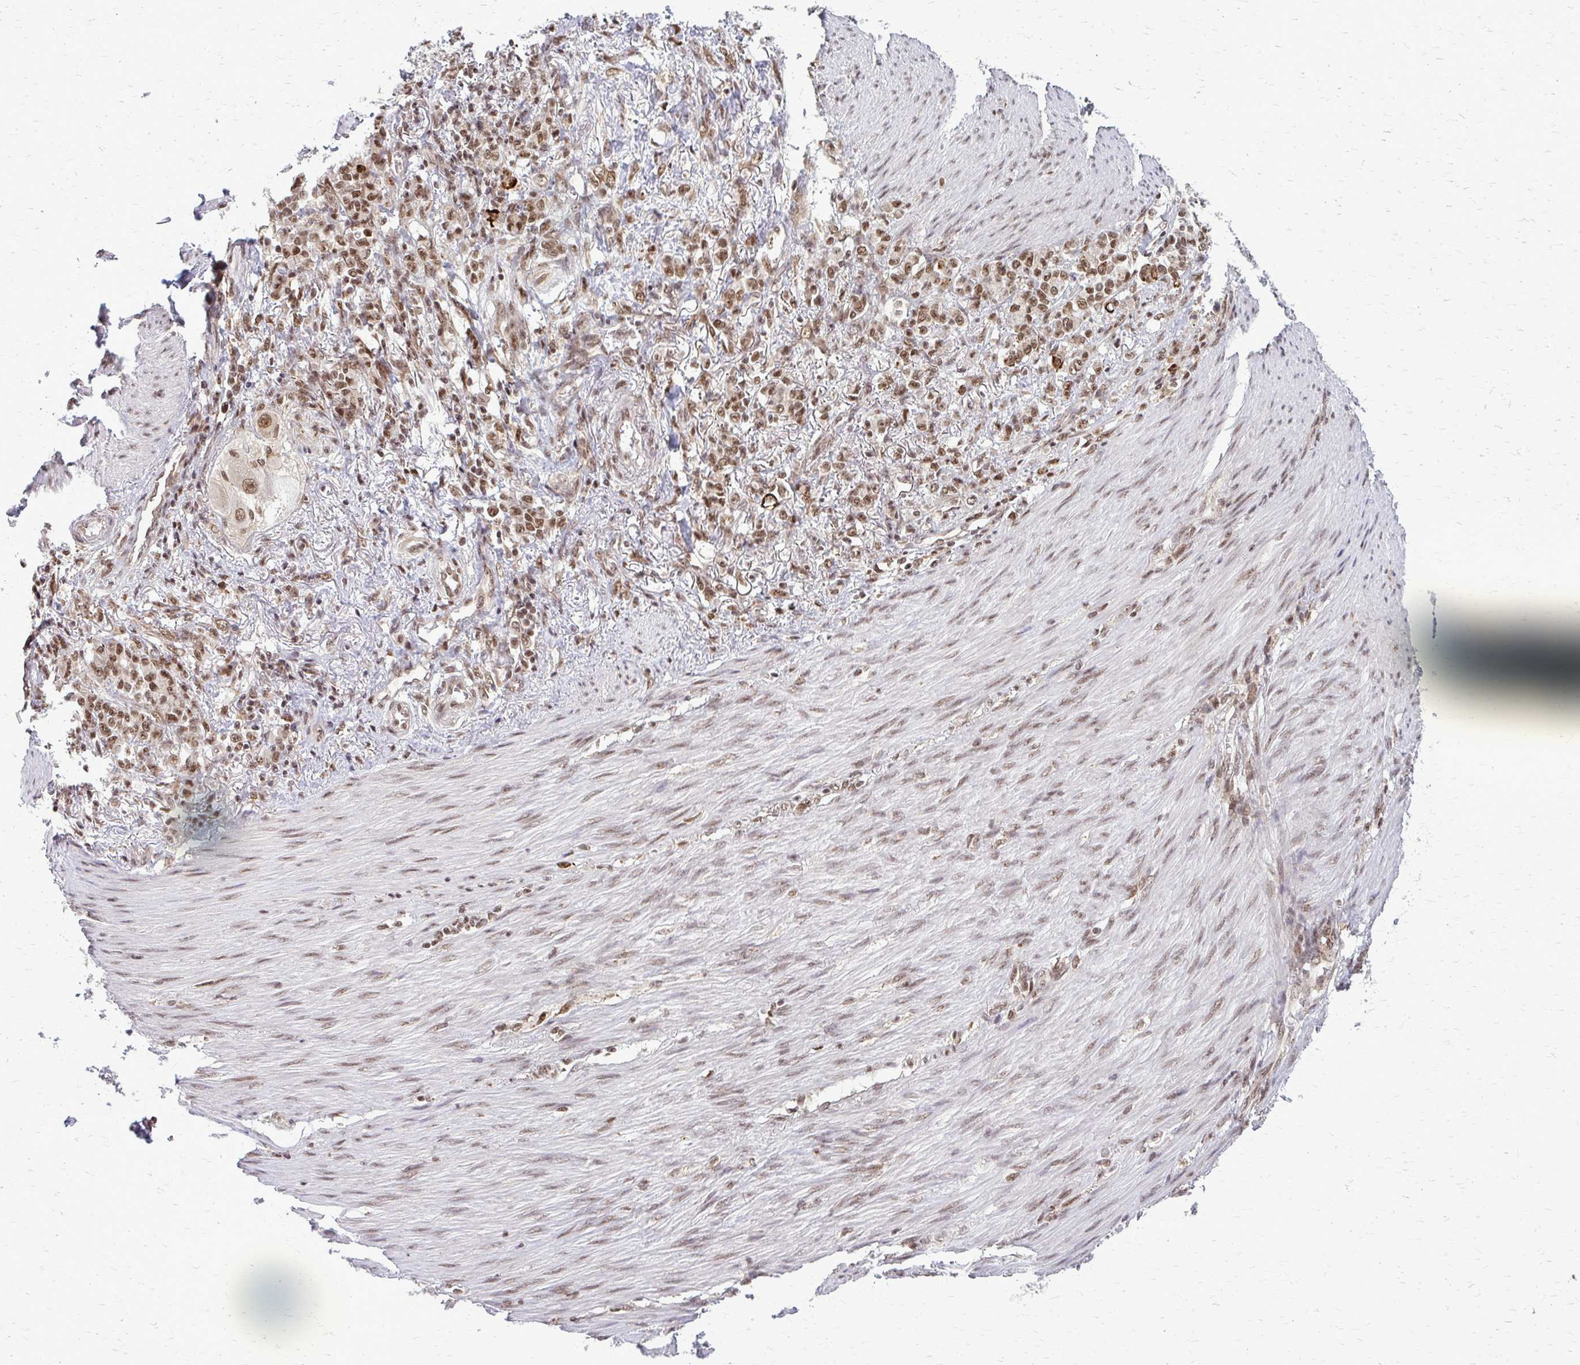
{"staining": {"intensity": "moderate", "quantity": ">75%", "location": "nuclear"}, "tissue": "stomach cancer", "cell_type": "Tumor cells", "image_type": "cancer", "snomed": [{"axis": "morphology", "description": "Adenocarcinoma, NOS"}, {"axis": "topography", "description": "Stomach"}], "caption": "A high-resolution micrograph shows immunohistochemistry (IHC) staining of stomach cancer (adenocarcinoma), which demonstrates moderate nuclear expression in approximately >75% of tumor cells. (brown staining indicates protein expression, while blue staining denotes nuclei).", "gene": "HDAC3", "patient": {"sex": "female", "age": 79}}